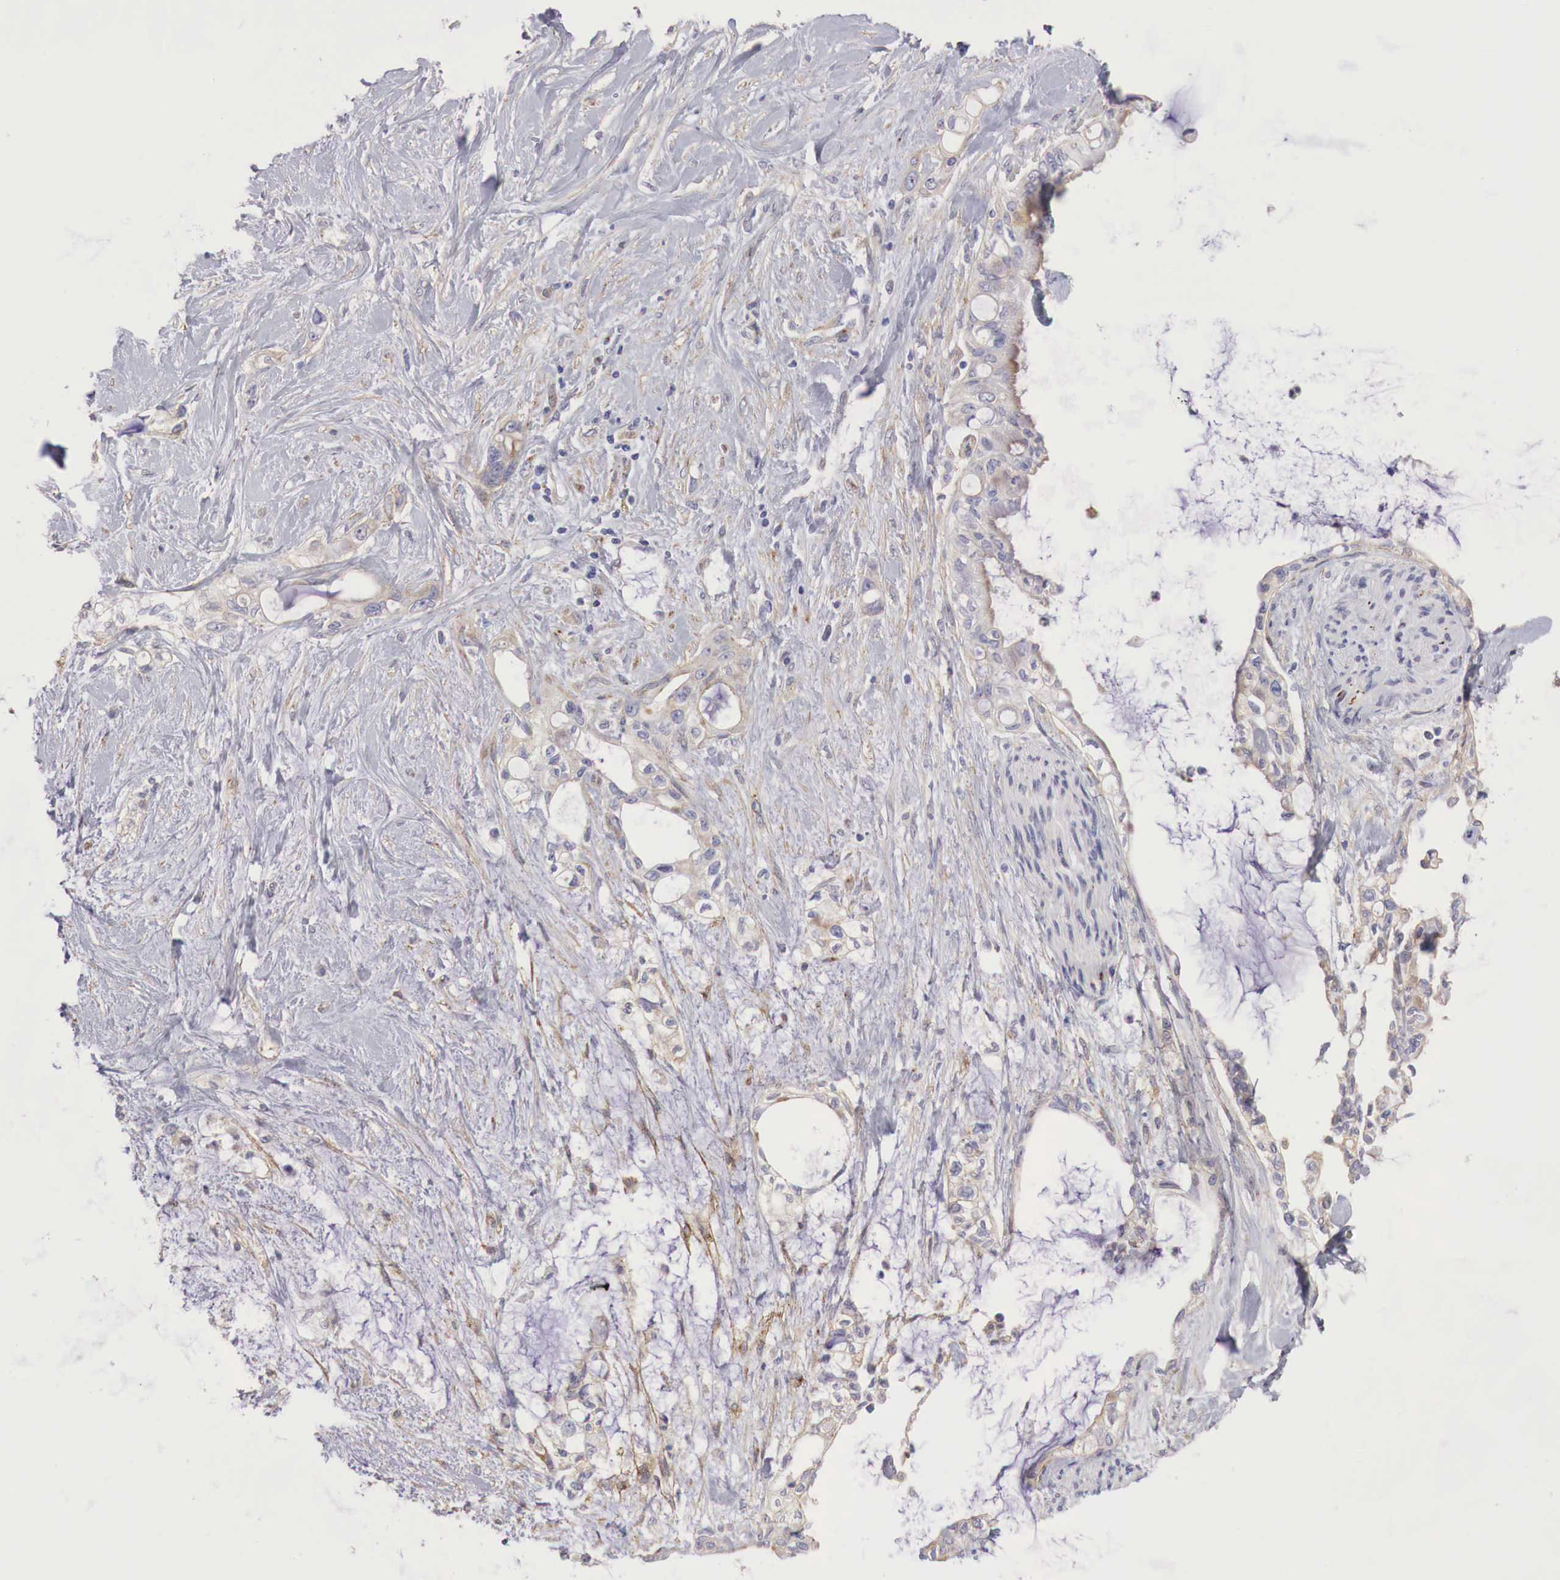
{"staining": {"intensity": "weak", "quantity": "25%-75%", "location": "cytoplasmic/membranous"}, "tissue": "pancreatic cancer", "cell_type": "Tumor cells", "image_type": "cancer", "snomed": [{"axis": "morphology", "description": "Adenocarcinoma, NOS"}, {"axis": "topography", "description": "Pancreas"}], "caption": "Immunohistochemical staining of human pancreatic cancer shows weak cytoplasmic/membranous protein positivity in about 25%-75% of tumor cells. The staining is performed using DAB brown chromogen to label protein expression. The nuclei are counter-stained blue using hematoxylin.", "gene": "KLHDC7B", "patient": {"sex": "female", "age": 70}}